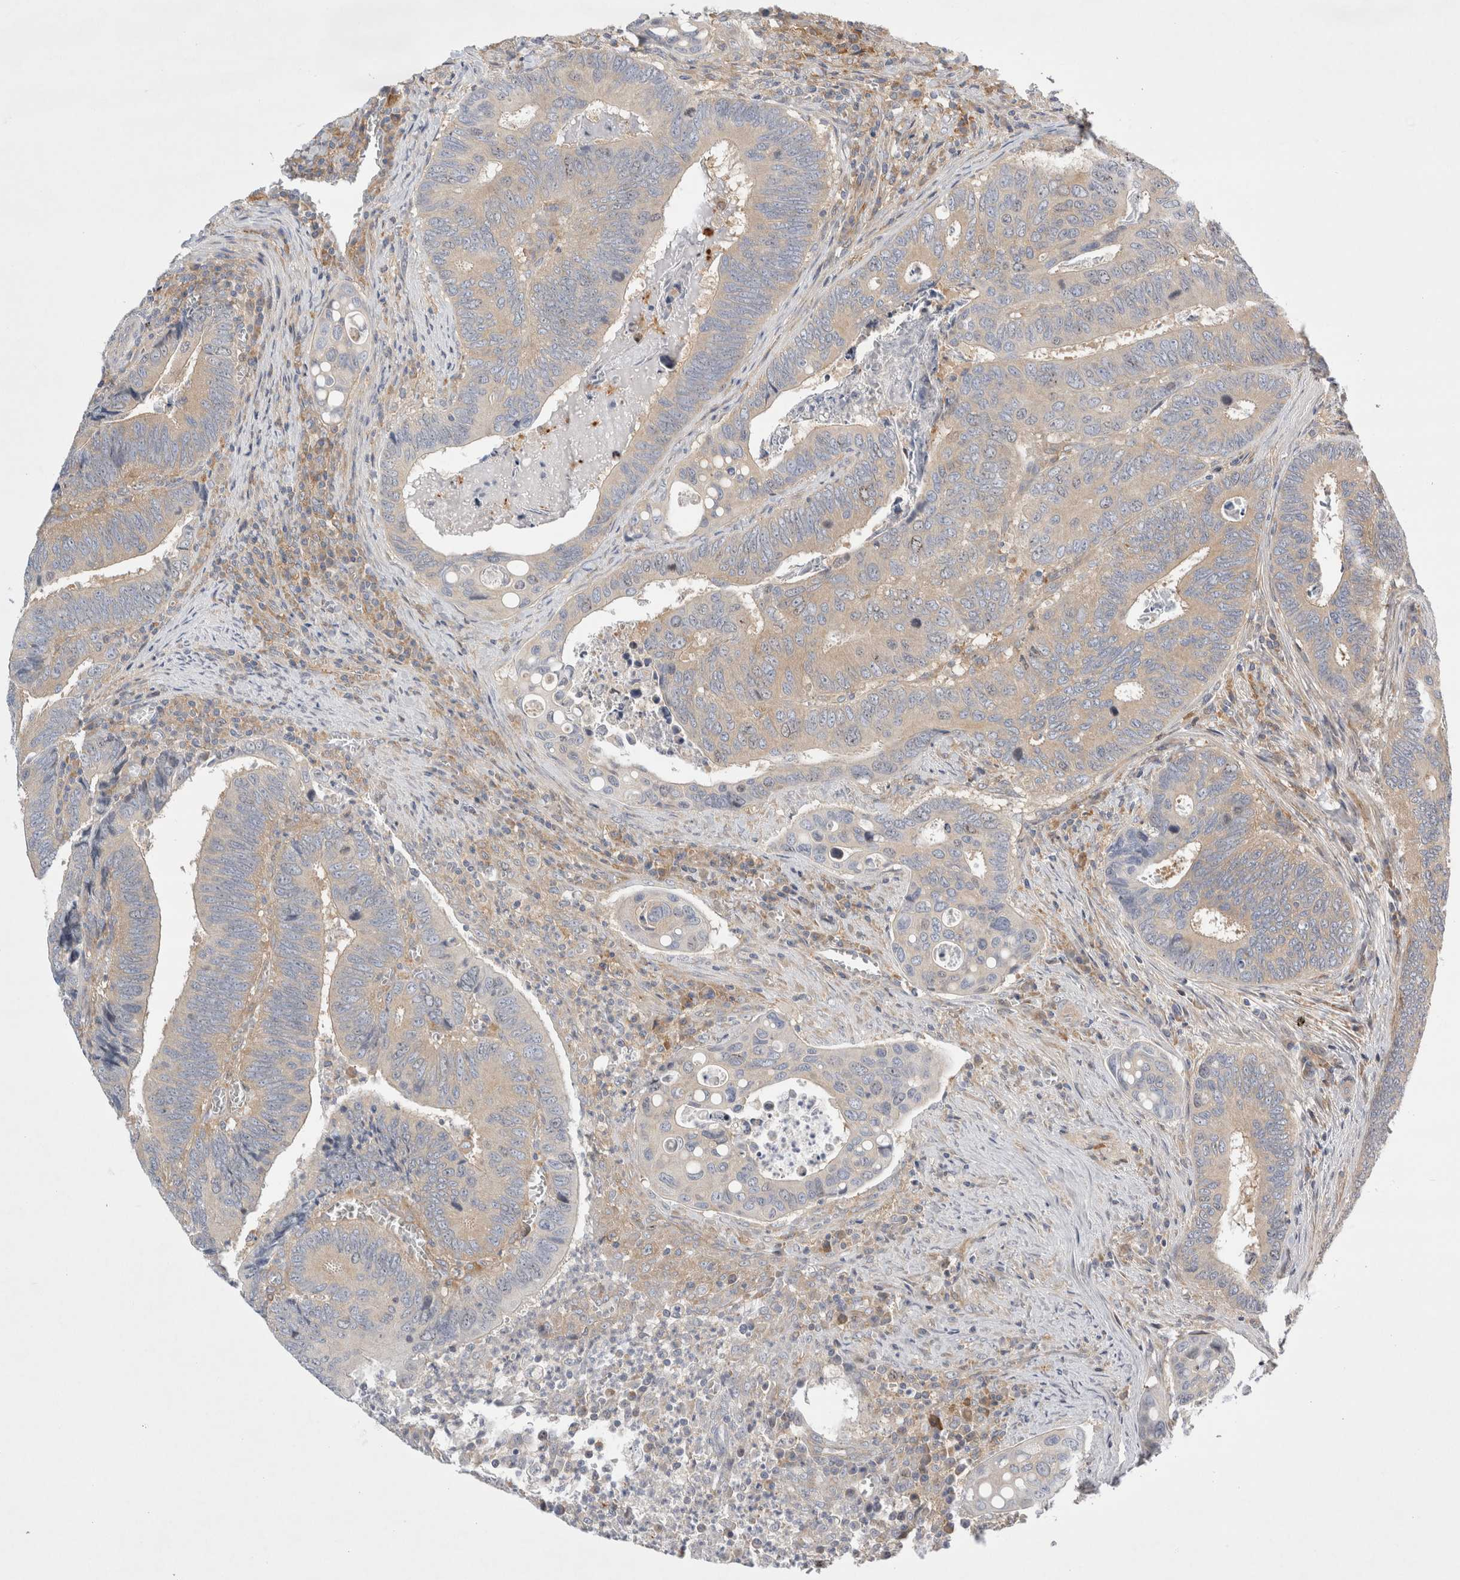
{"staining": {"intensity": "weak", "quantity": ">75%", "location": "cytoplasmic/membranous,nuclear"}, "tissue": "colorectal cancer", "cell_type": "Tumor cells", "image_type": "cancer", "snomed": [{"axis": "morphology", "description": "Inflammation, NOS"}, {"axis": "morphology", "description": "Adenocarcinoma, NOS"}, {"axis": "topography", "description": "Colon"}], "caption": "Protein expression analysis of human colorectal cancer reveals weak cytoplasmic/membranous and nuclear expression in approximately >75% of tumor cells.", "gene": "CDCA7L", "patient": {"sex": "male", "age": 72}}